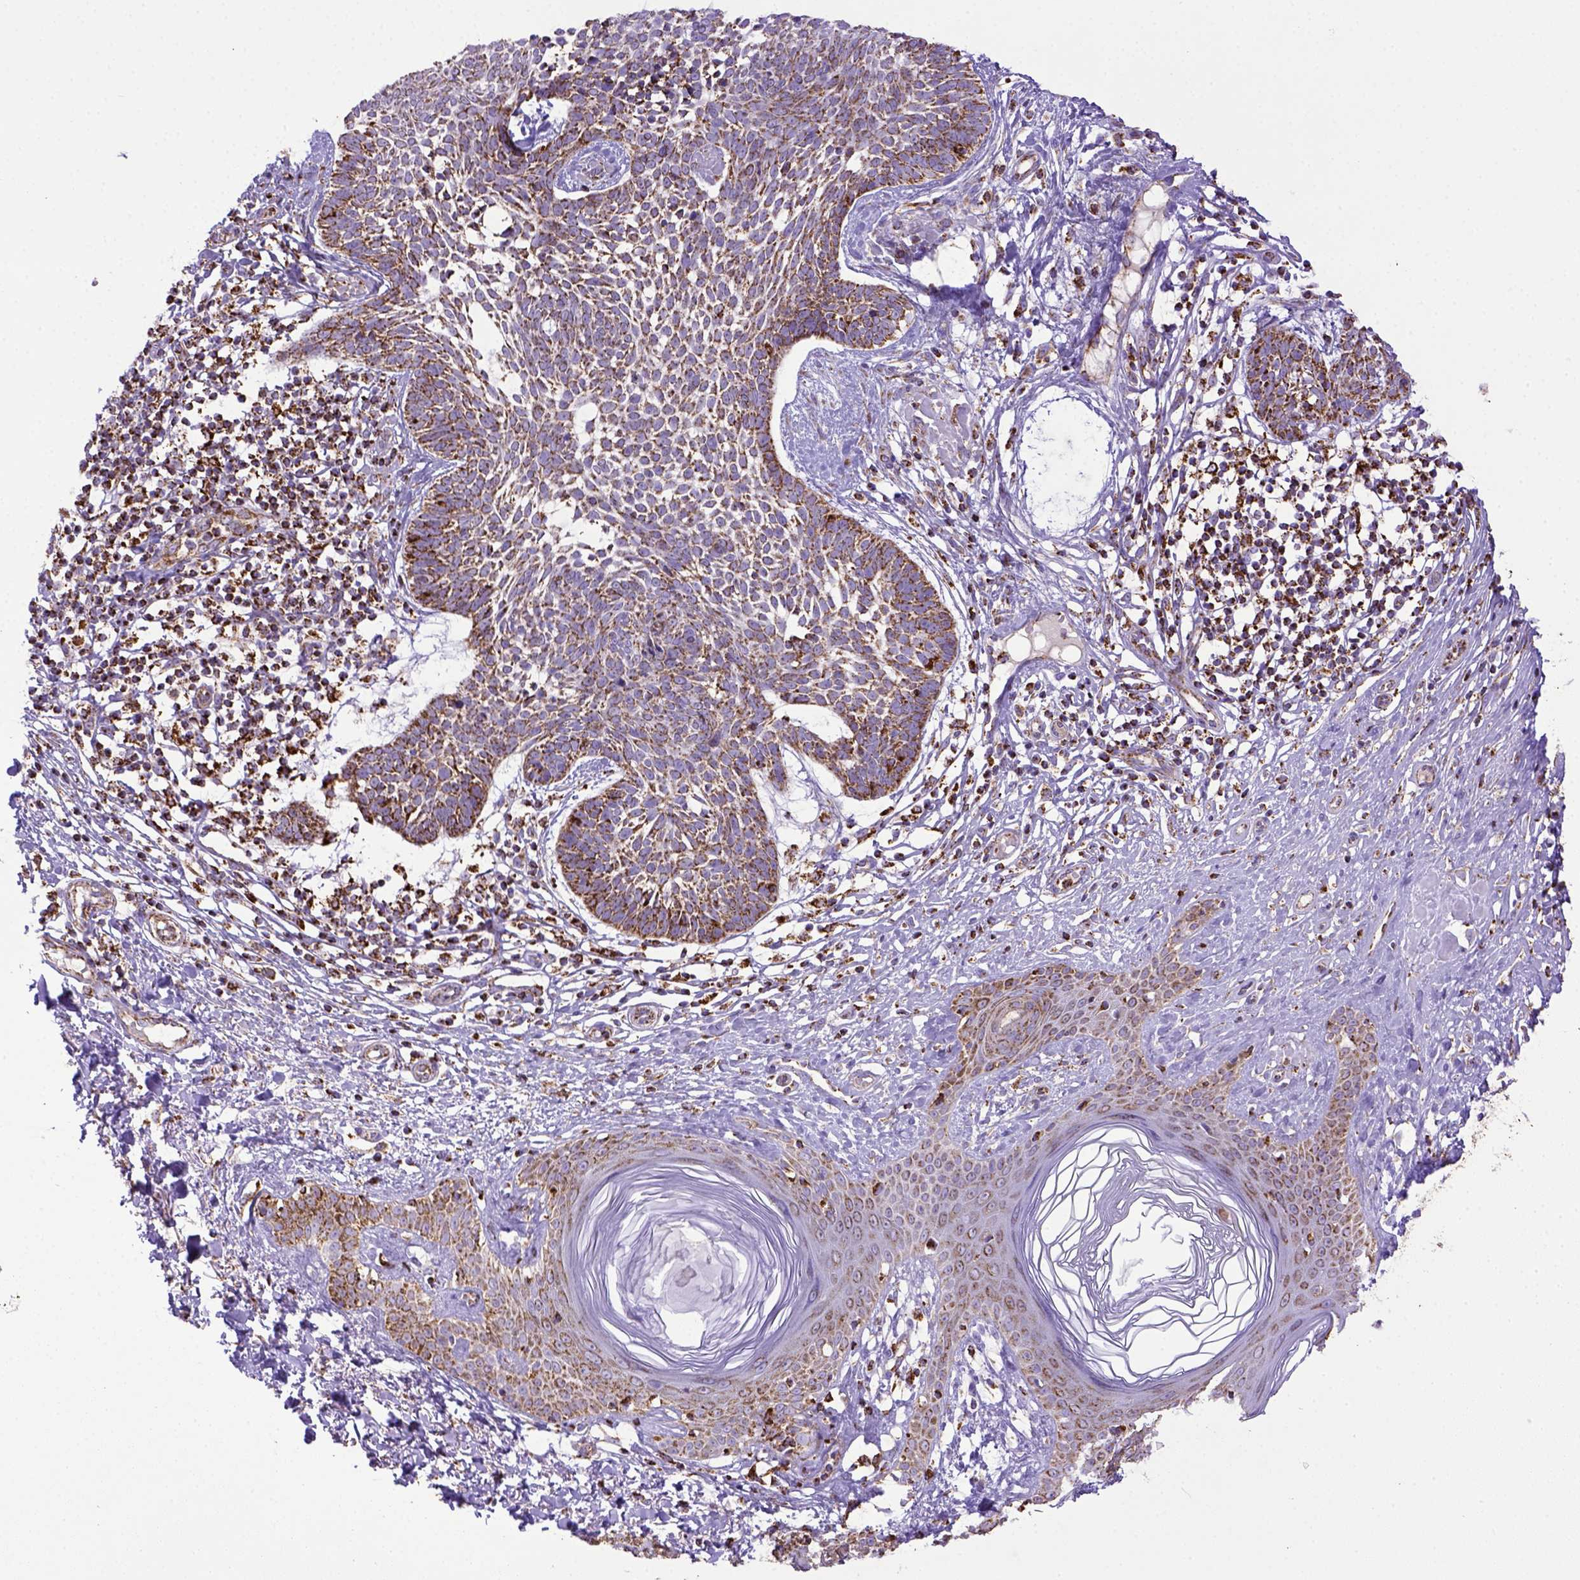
{"staining": {"intensity": "strong", "quantity": ">75%", "location": "cytoplasmic/membranous"}, "tissue": "skin cancer", "cell_type": "Tumor cells", "image_type": "cancer", "snomed": [{"axis": "morphology", "description": "Basal cell carcinoma"}, {"axis": "topography", "description": "Skin"}], "caption": "Basal cell carcinoma (skin) tissue reveals strong cytoplasmic/membranous expression in approximately >75% of tumor cells, visualized by immunohistochemistry.", "gene": "MT-CO1", "patient": {"sex": "male", "age": 85}}